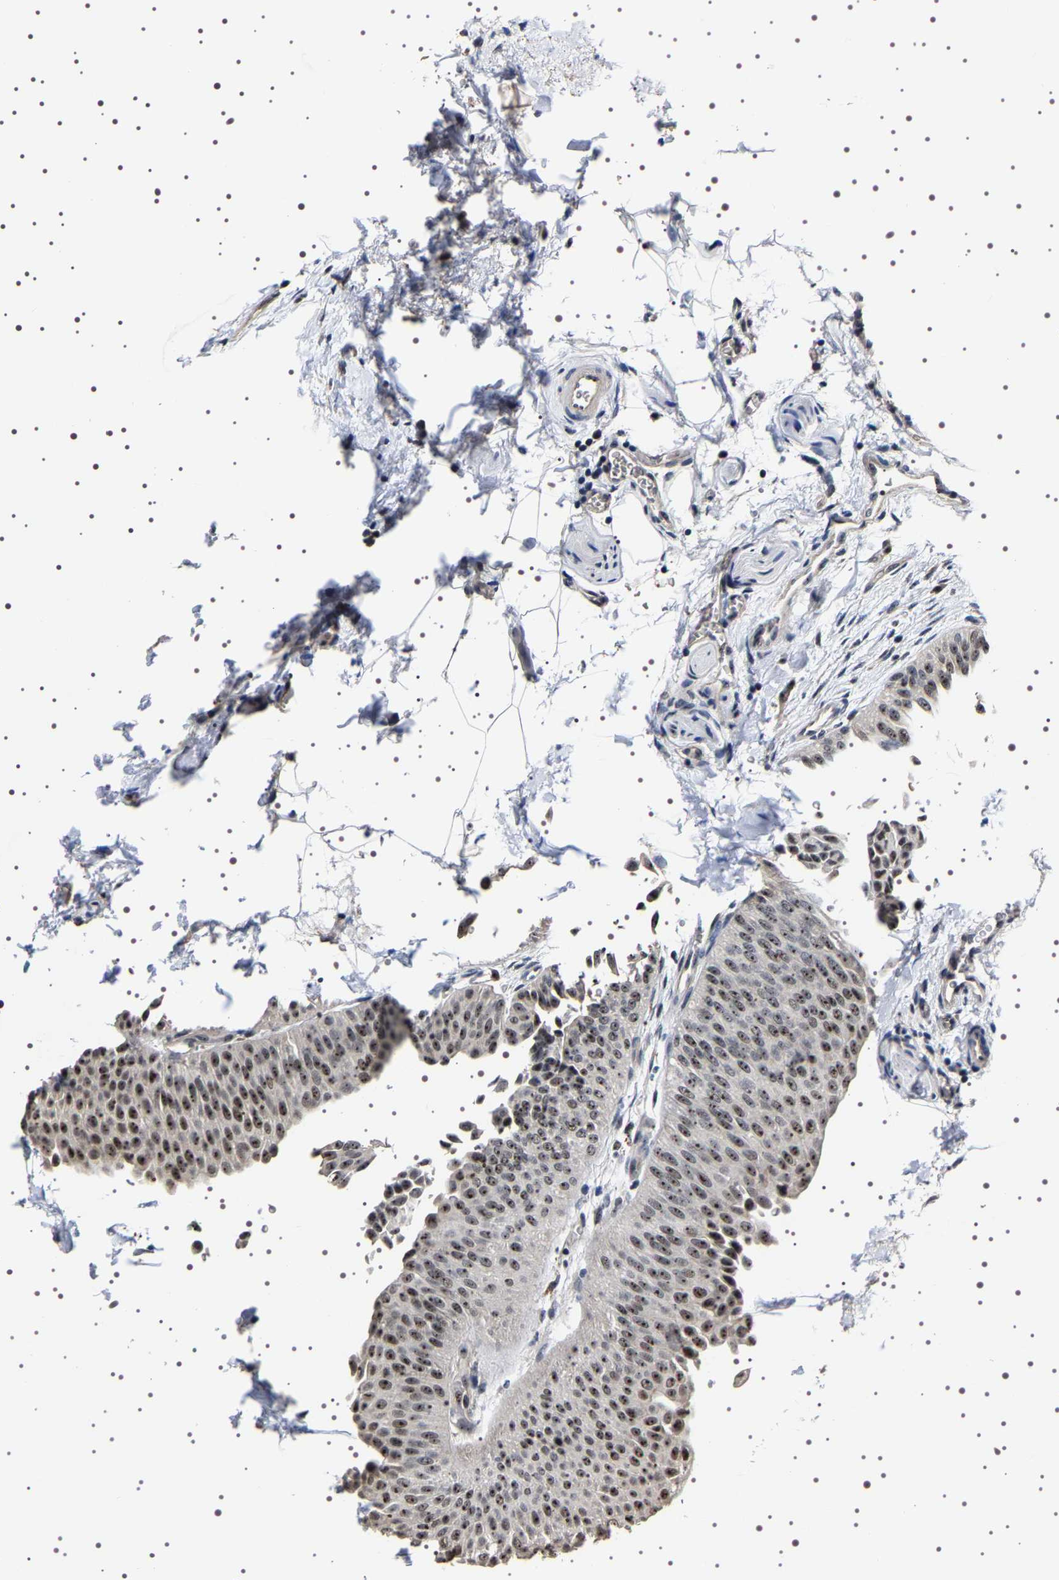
{"staining": {"intensity": "moderate", "quantity": ">75%", "location": "nuclear"}, "tissue": "urothelial cancer", "cell_type": "Tumor cells", "image_type": "cancer", "snomed": [{"axis": "morphology", "description": "Urothelial carcinoma, Low grade"}, {"axis": "topography", "description": "Urinary bladder"}], "caption": "Low-grade urothelial carcinoma stained for a protein shows moderate nuclear positivity in tumor cells.", "gene": "GNL3", "patient": {"sex": "female", "age": 60}}